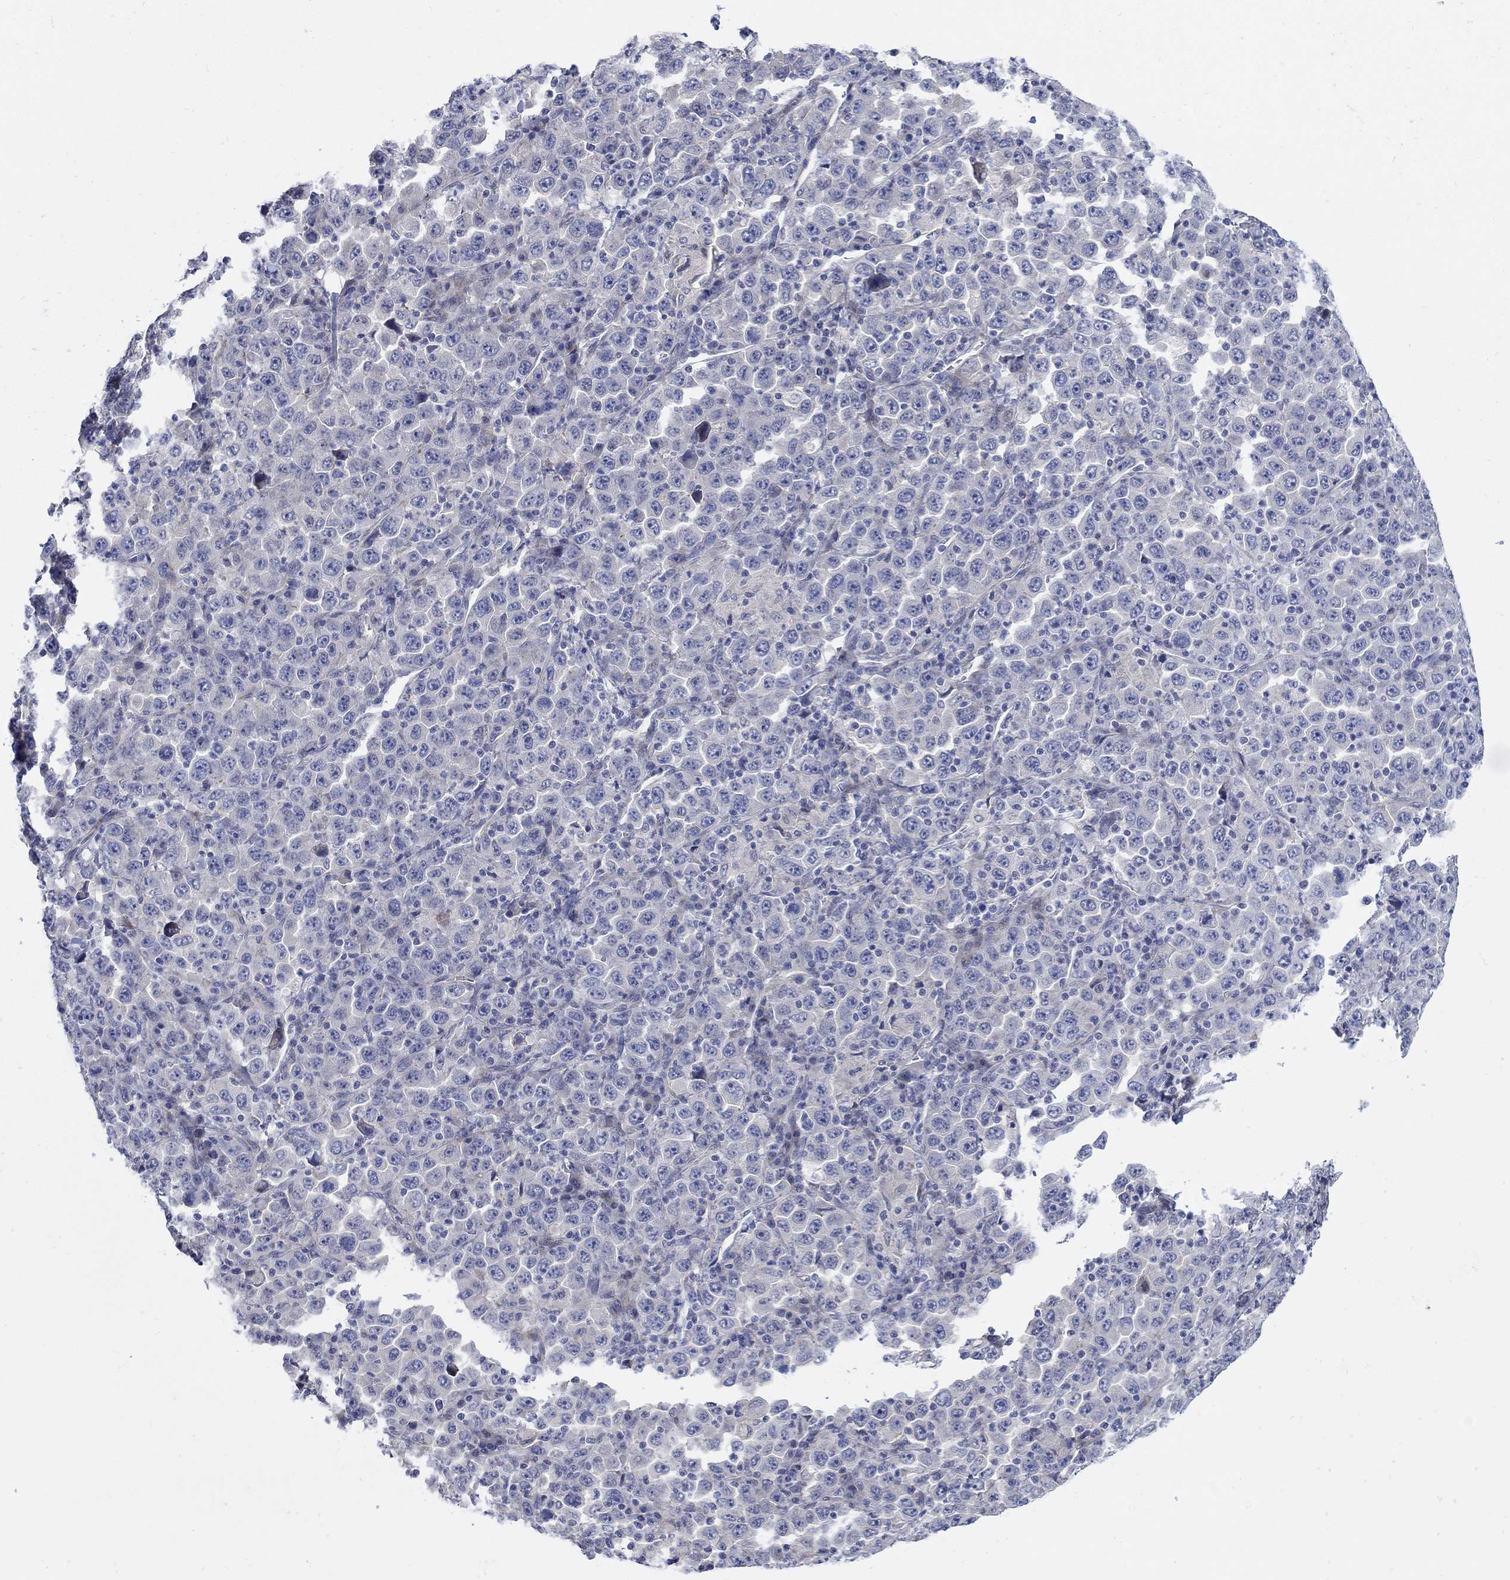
{"staining": {"intensity": "negative", "quantity": "none", "location": "none"}, "tissue": "stomach cancer", "cell_type": "Tumor cells", "image_type": "cancer", "snomed": [{"axis": "morphology", "description": "Normal tissue, NOS"}, {"axis": "morphology", "description": "Adenocarcinoma, NOS"}, {"axis": "topography", "description": "Stomach, upper"}, {"axis": "topography", "description": "Stomach"}], "caption": "Immunohistochemistry (IHC) image of neoplastic tissue: human stomach cancer stained with DAB (3,3'-diaminobenzidine) demonstrates no significant protein expression in tumor cells.", "gene": "SCN7A", "patient": {"sex": "male", "age": 59}}